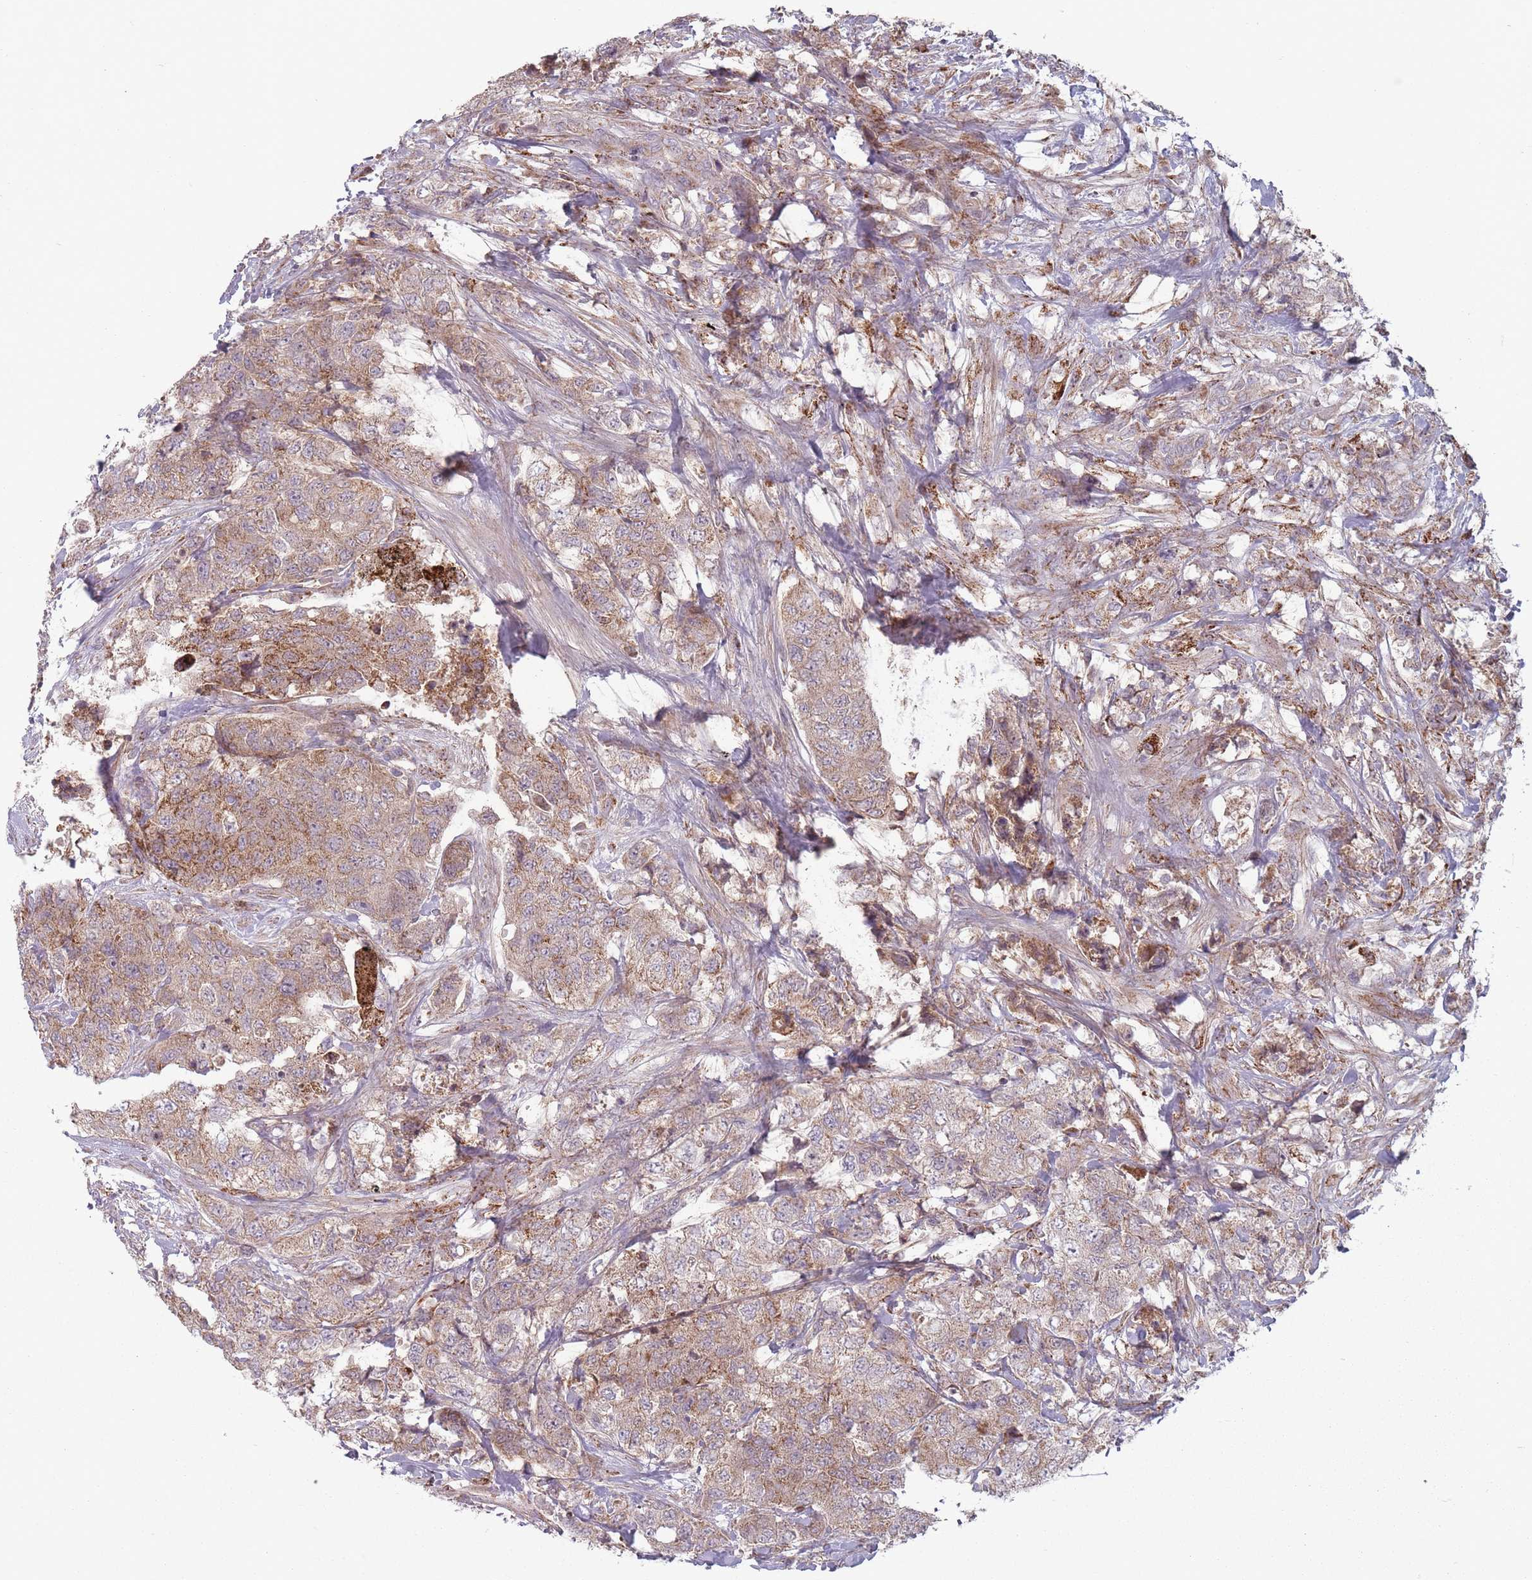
{"staining": {"intensity": "moderate", "quantity": ">75%", "location": "cytoplasmic/membranous,nuclear"}, "tissue": "urothelial cancer", "cell_type": "Tumor cells", "image_type": "cancer", "snomed": [{"axis": "morphology", "description": "Urothelial carcinoma, High grade"}, {"axis": "topography", "description": "Urinary bladder"}], "caption": "Protein staining reveals moderate cytoplasmic/membranous and nuclear positivity in approximately >75% of tumor cells in urothelial cancer.", "gene": "OR10Q1", "patient": {"sex": "female", "age": 78}}